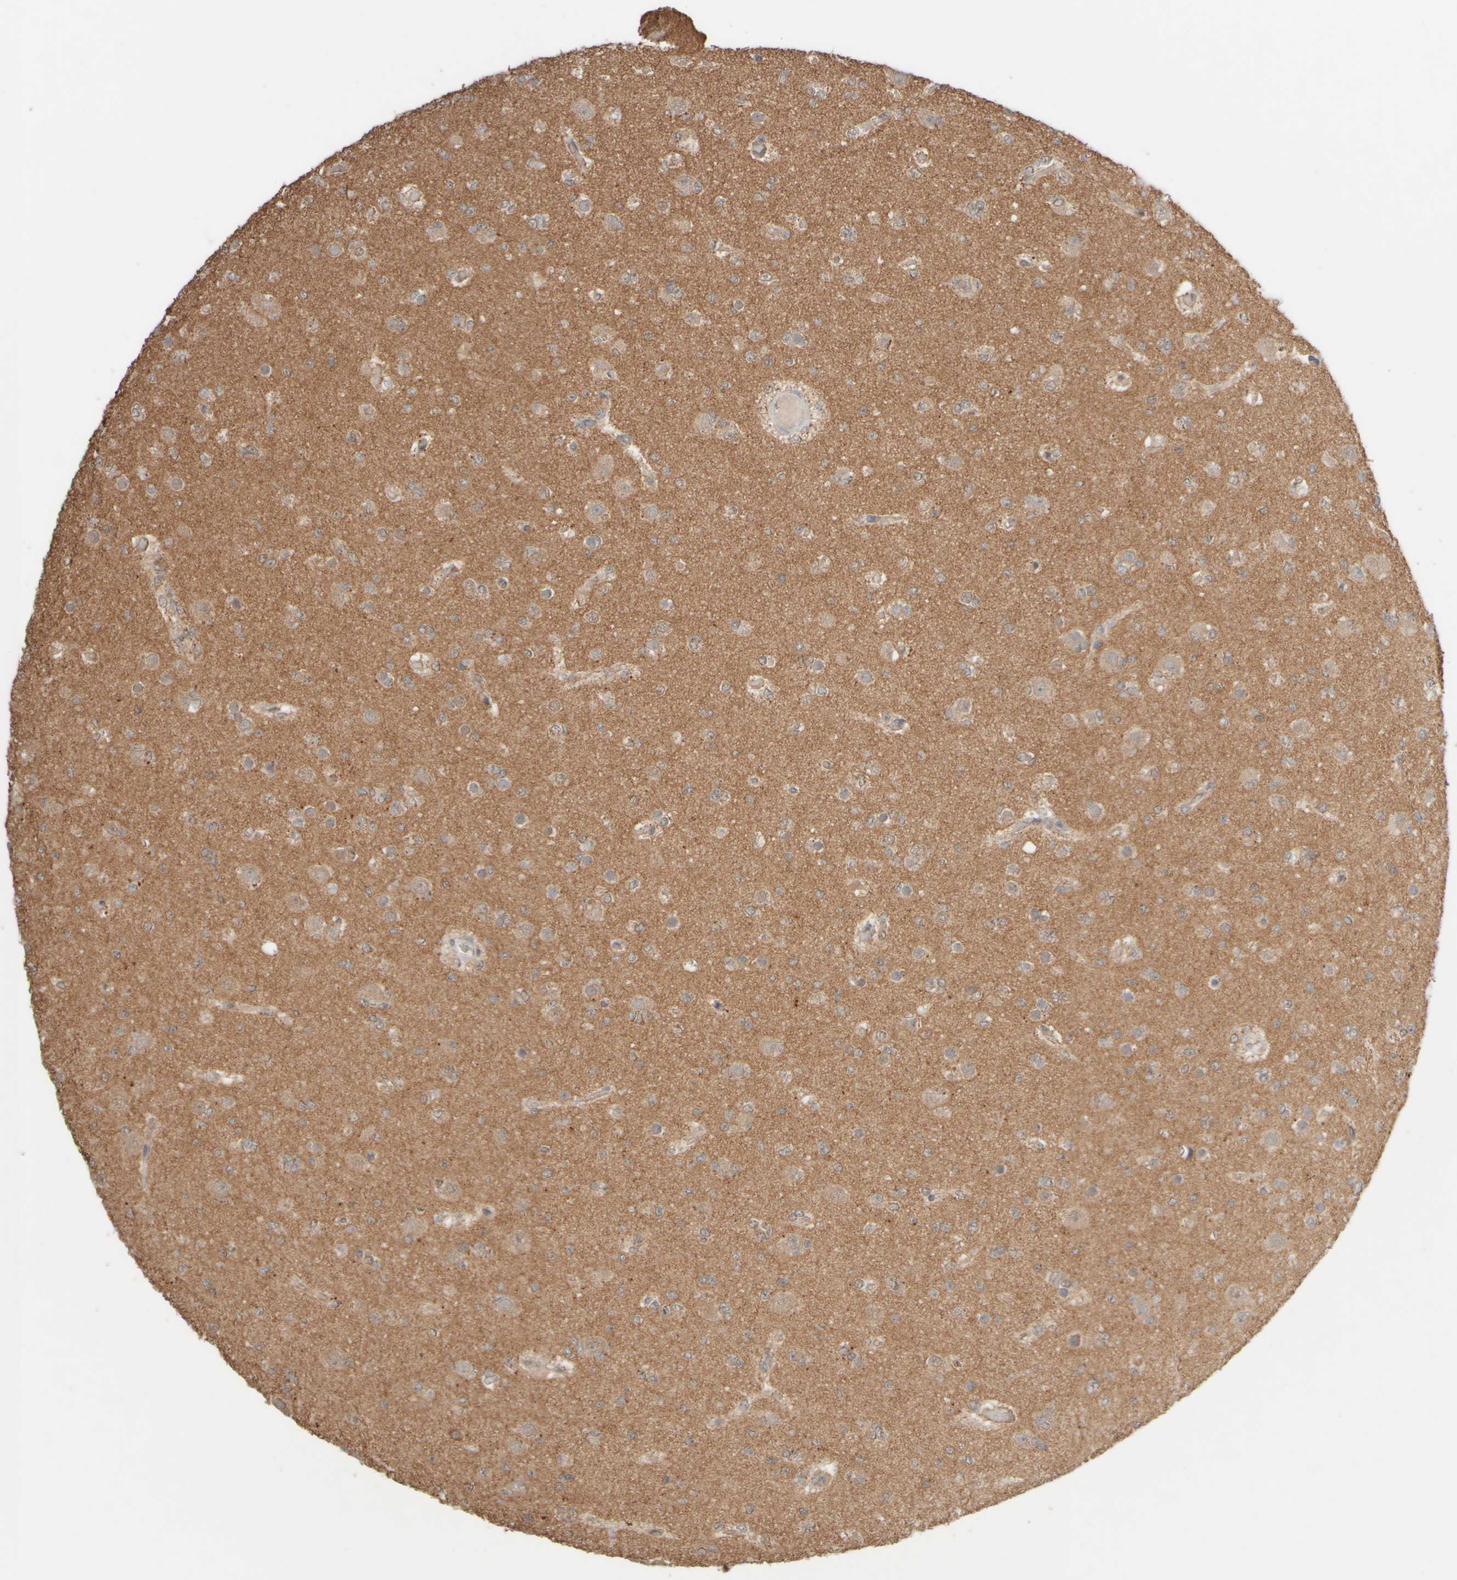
{"staining": {"intensity": "moderate", "quantity": ">75%", "location": "cytoplasmic/membranous"}, "tissue": "glioma", "cell_type": "Tumor cells", "image_type": "cancer", "snomed": [{"axis": "morphology", "description": "Glioma, malignant, Low grade"}, {"axis": "topography", "description": "Brain"}], "caption": "Tumor cells display medium levels of moderate cytoplasmic/membranous expression in about >75% of cells in malignant glioma (low-grade). Using DAB (brown) and hematoxylin (blue) stains, captured at high magnification using brightfield microscopy.", "gene": "EIF2B3", "patient": {"sex": "female", "age": 22}}